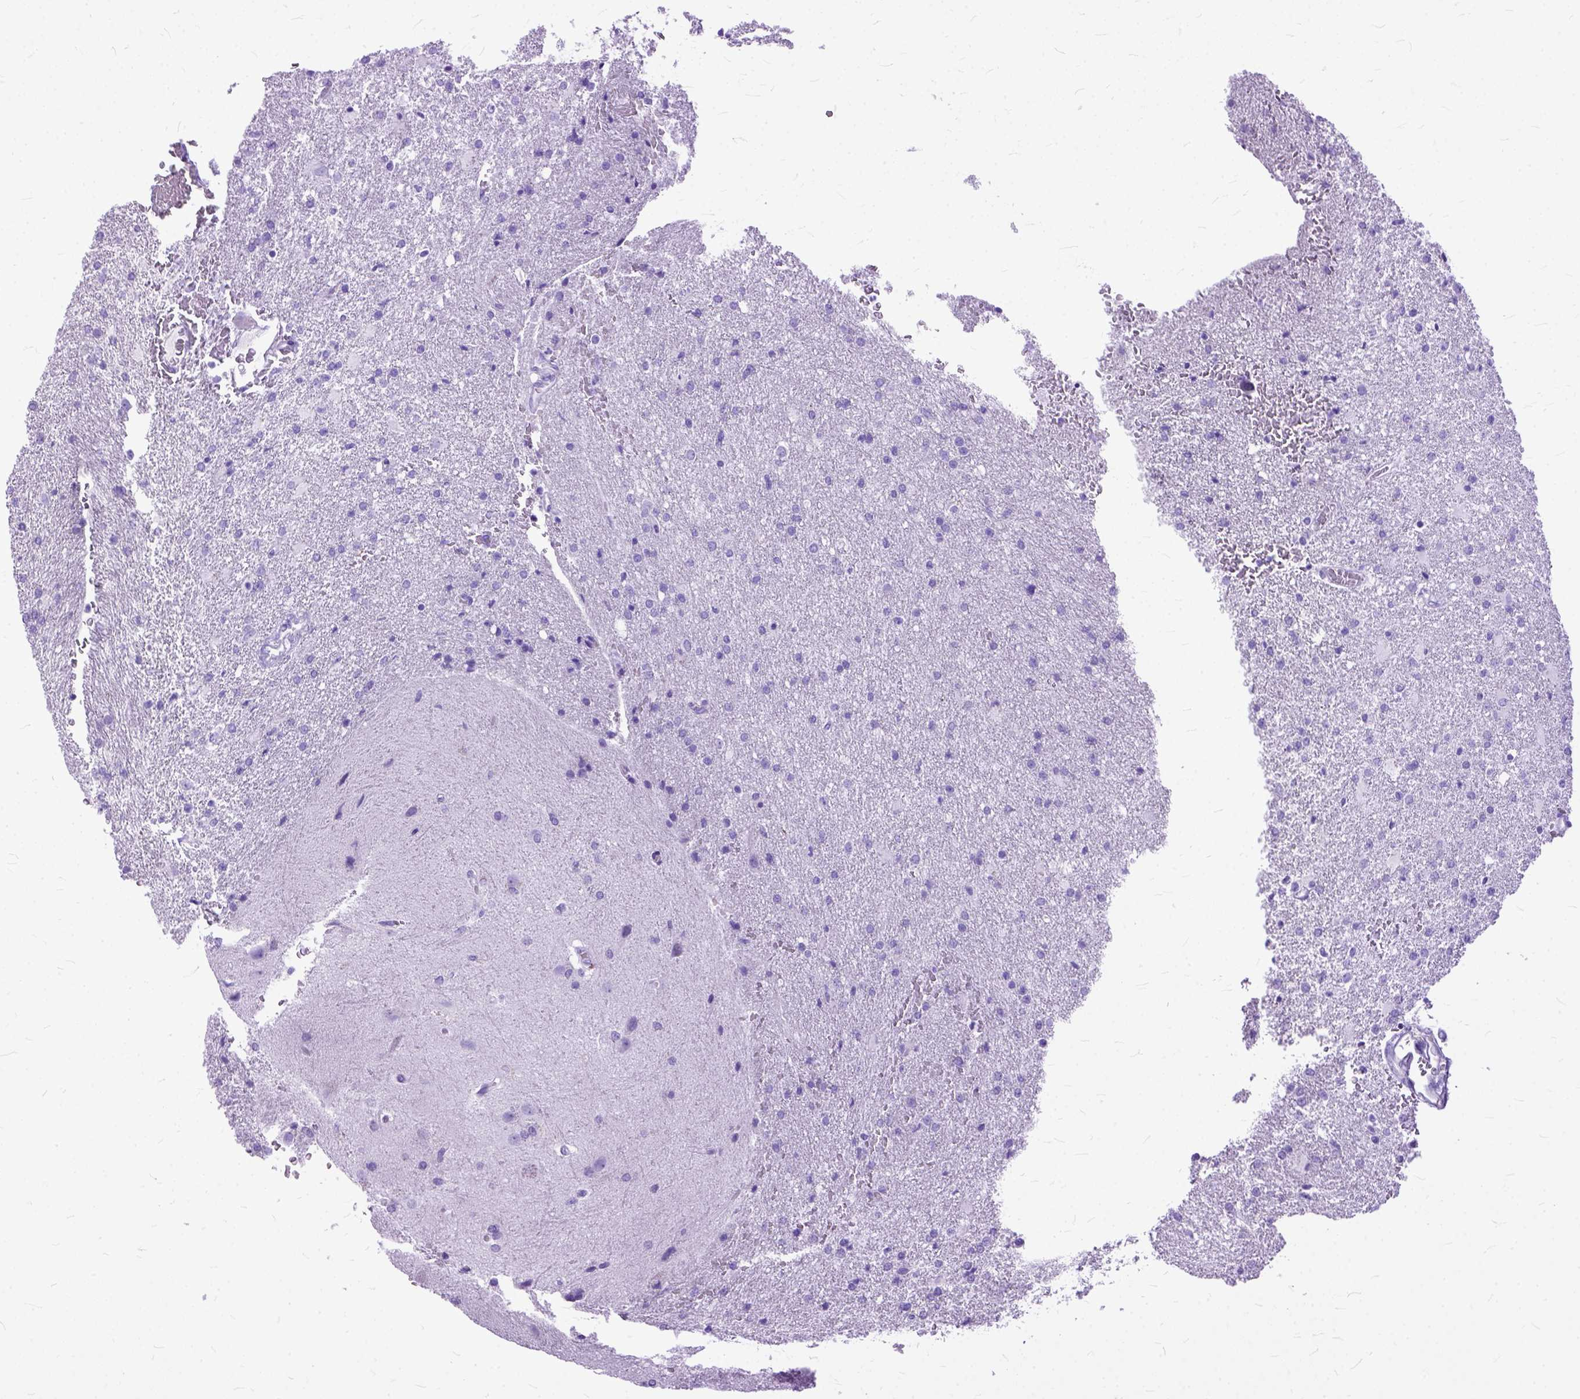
{"staining": {"intensity": "negative", "quantity": "none", "location": "none"}, "tissue": "glioma", "cell_type": "Tumor cells", "image_type": "cancer", "snomed": [{"axis": "morphology", "description": "Glioma, malignant, High grade"}, {"axis": "topography", "description": "Brain"}], "caption": "An image of human glioma is negative for staining in tumor cells.", "gene": "GNGT1", "patient": {"sex": "male", "age": 68}}